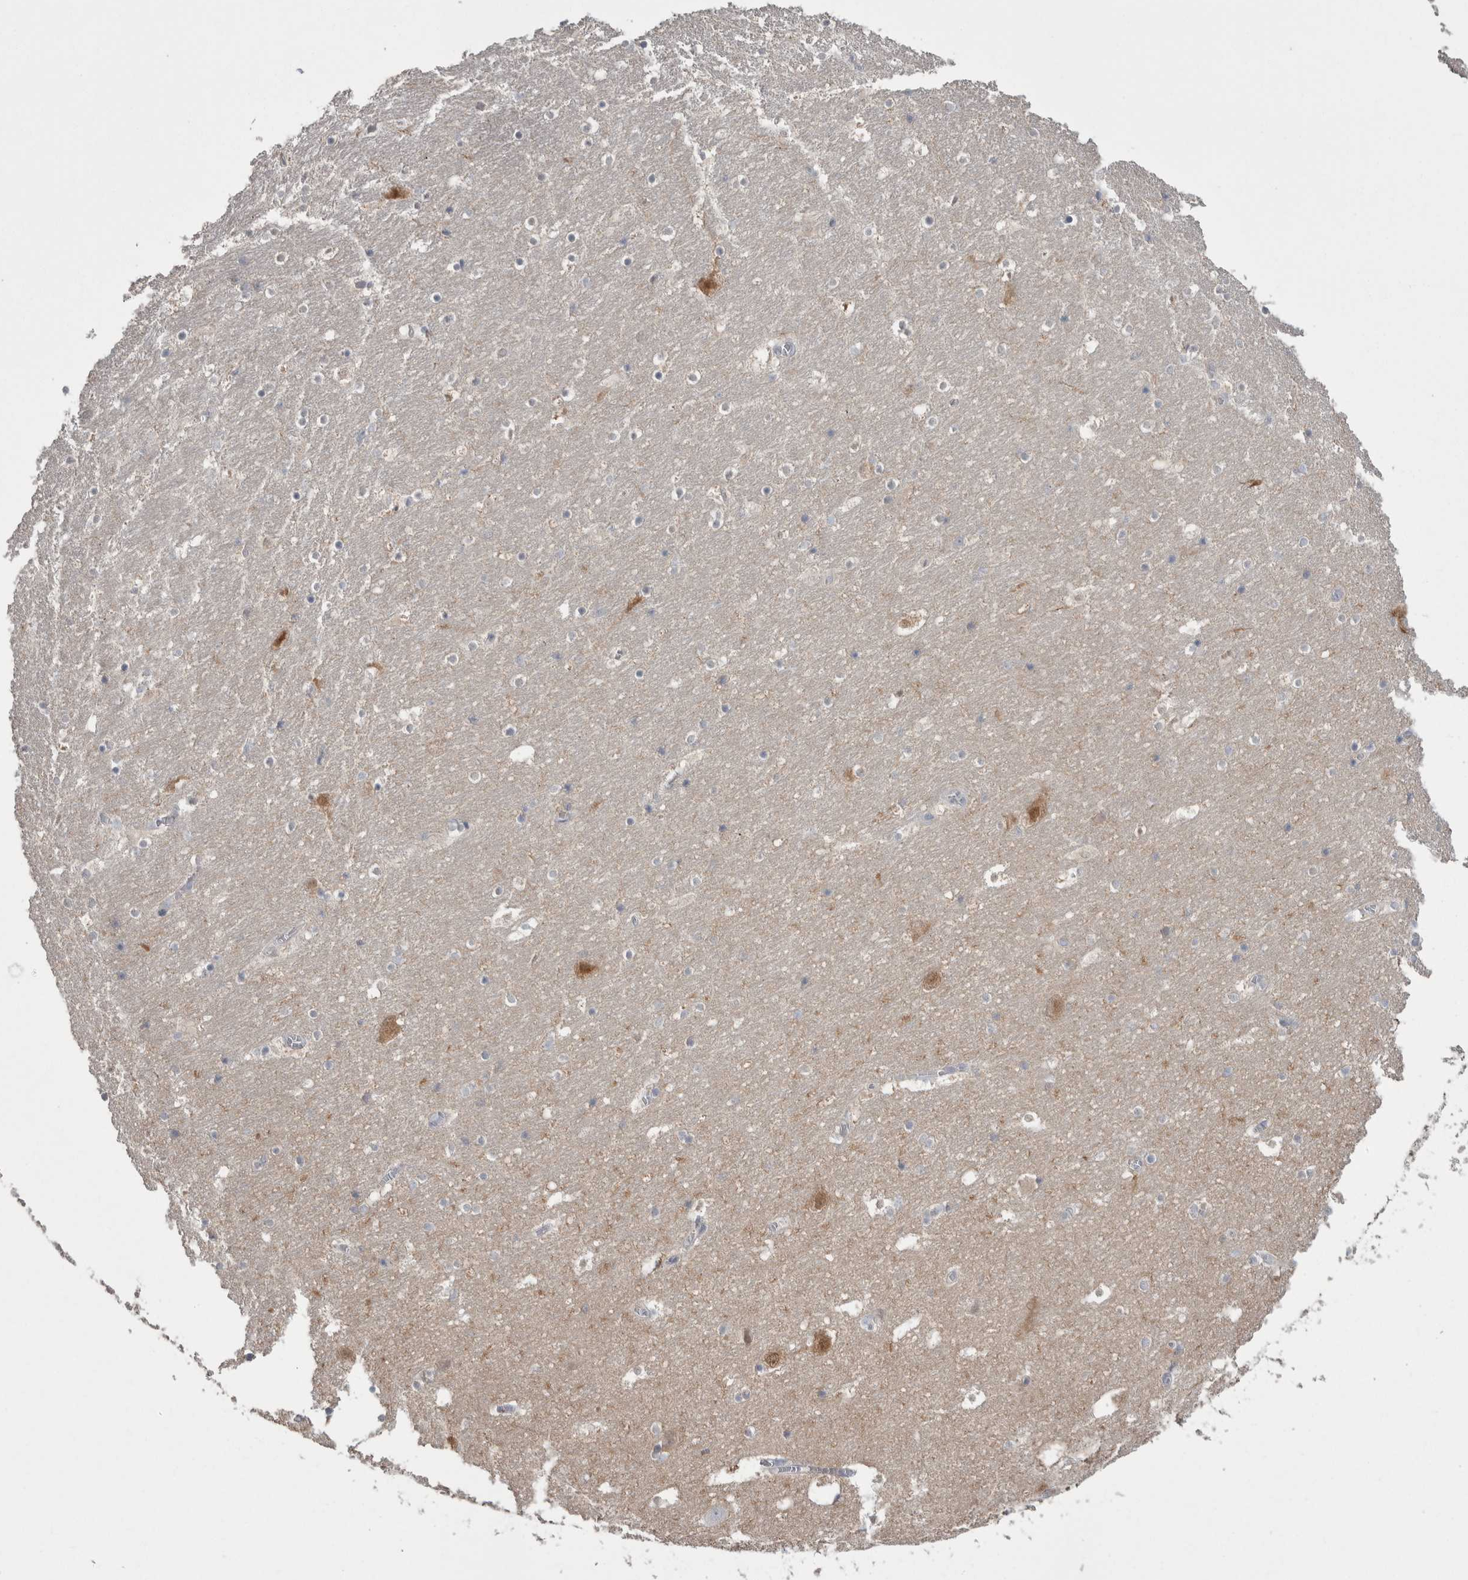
{"staining": {"intensity": "weak", "quantity": "25%-75%", "location": "cytoplasmic/membranous"}, "tissue": "hippocampus", "cell_type": "Glial cells", "image_type": "normal", "snomed": [{"axis": "morphology", "description": "Normal tissue, NOS"}, {"axis": "topography", "description": "Hippocampus"}], "caption": "The photomicrograph shows a brown stain indicating the presence of a protein in the cytoplasmic/membranous of glial cells in hippocampus.", "gene": "GPHN", "patient": {"sex": "male", "age": 45}}